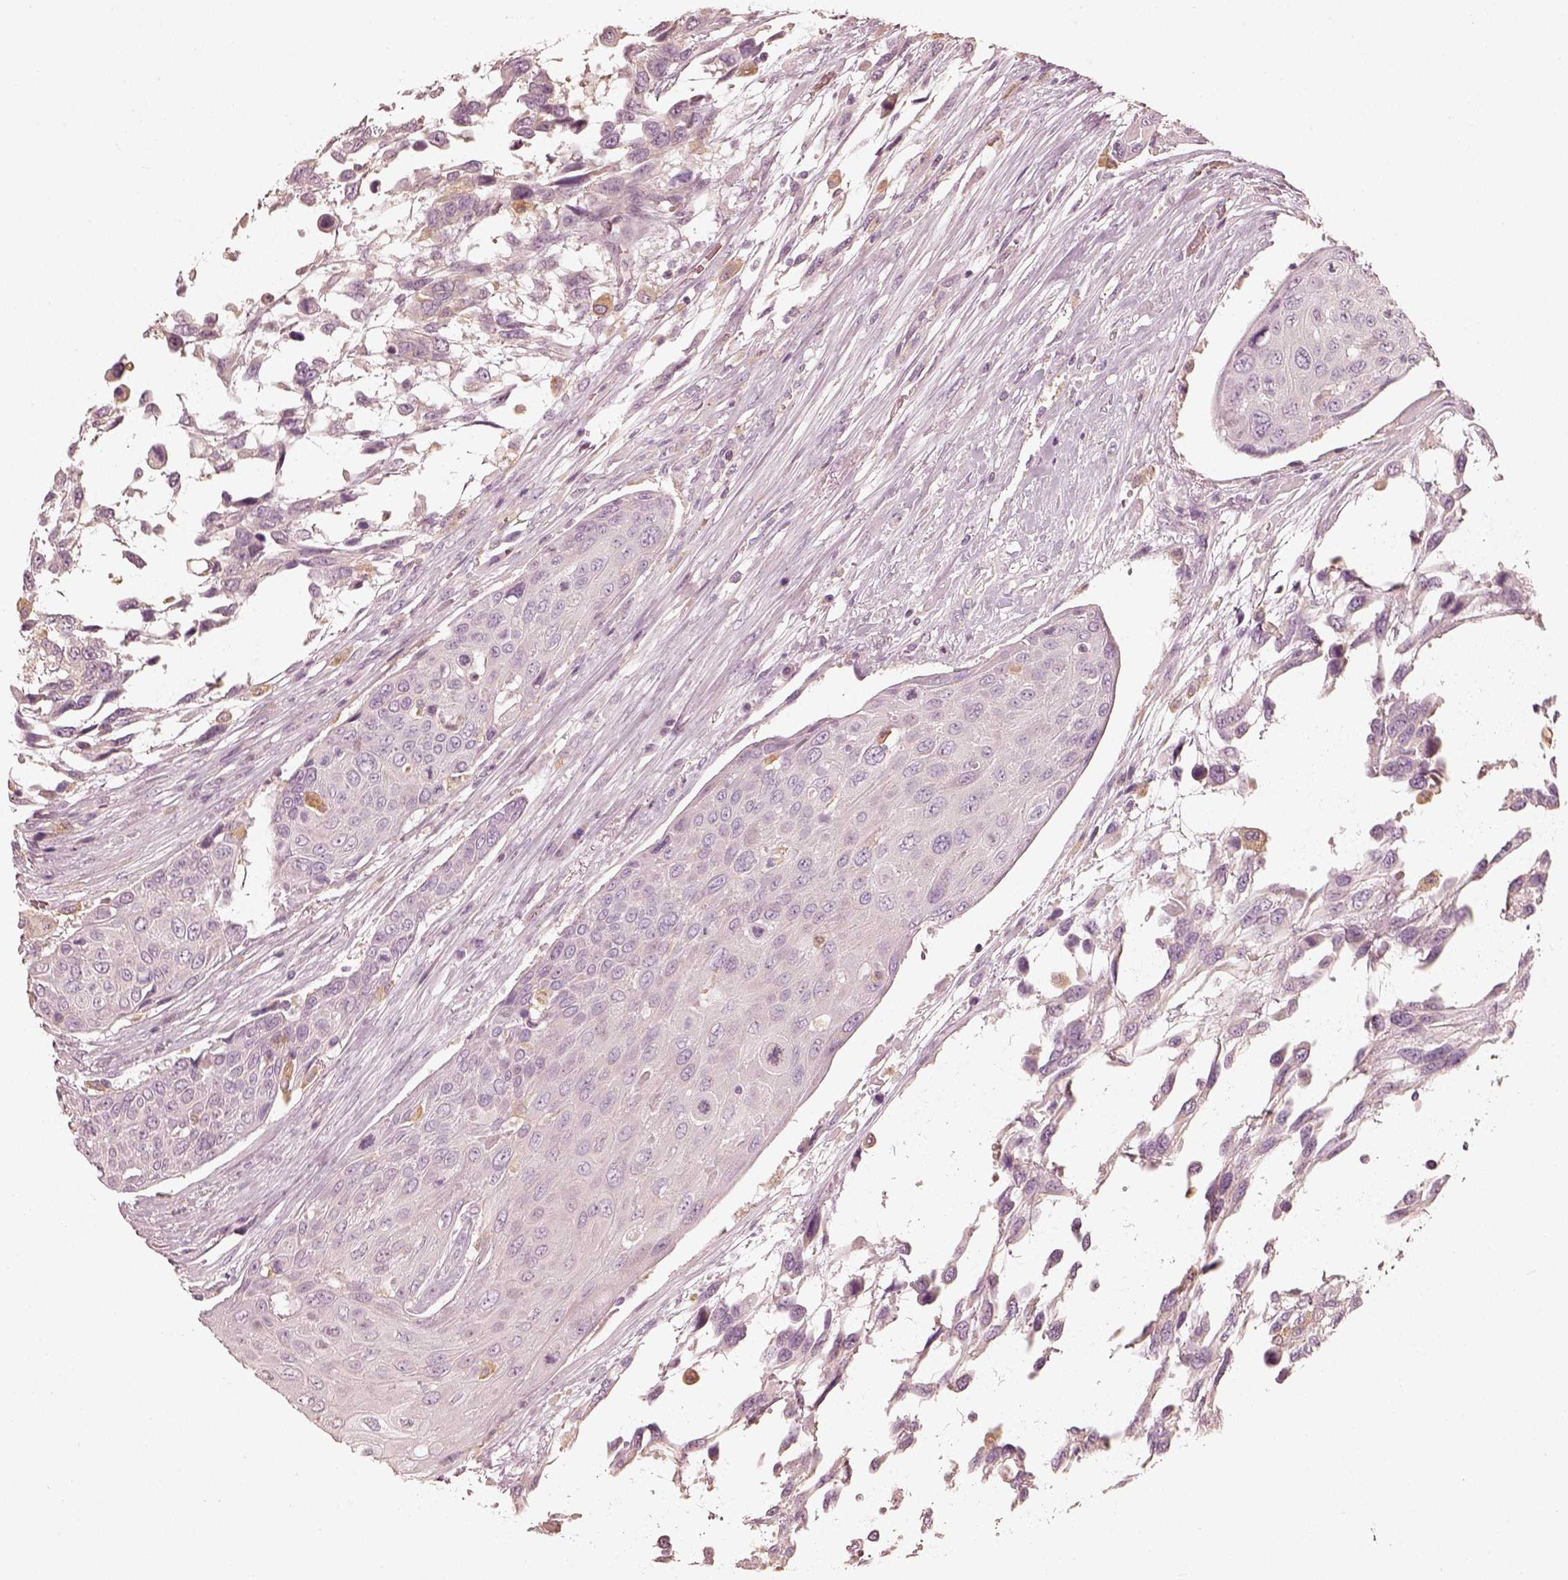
{"staining": {"intensity": "negative", "quantity": "none", "location": "none"}, "tissue": "urothelial cancer", "cell_type": "Tumor cells", "image_type": "cancer", "snomed": [{"axis": "morphology", "description": "Urothelial carcinoma, High grade"}, {"axis": "topography", "description": "Urinary bladder"}], "caption": "High power microscopy photomicrograph of an immunohistochemistry (IHC) histopathology image of urothelial carcinoma (high-grade), revealing no significant staining in tumor cells.", "gene": "FMNL2", "patient": {"sex": "female", "age": 70}}